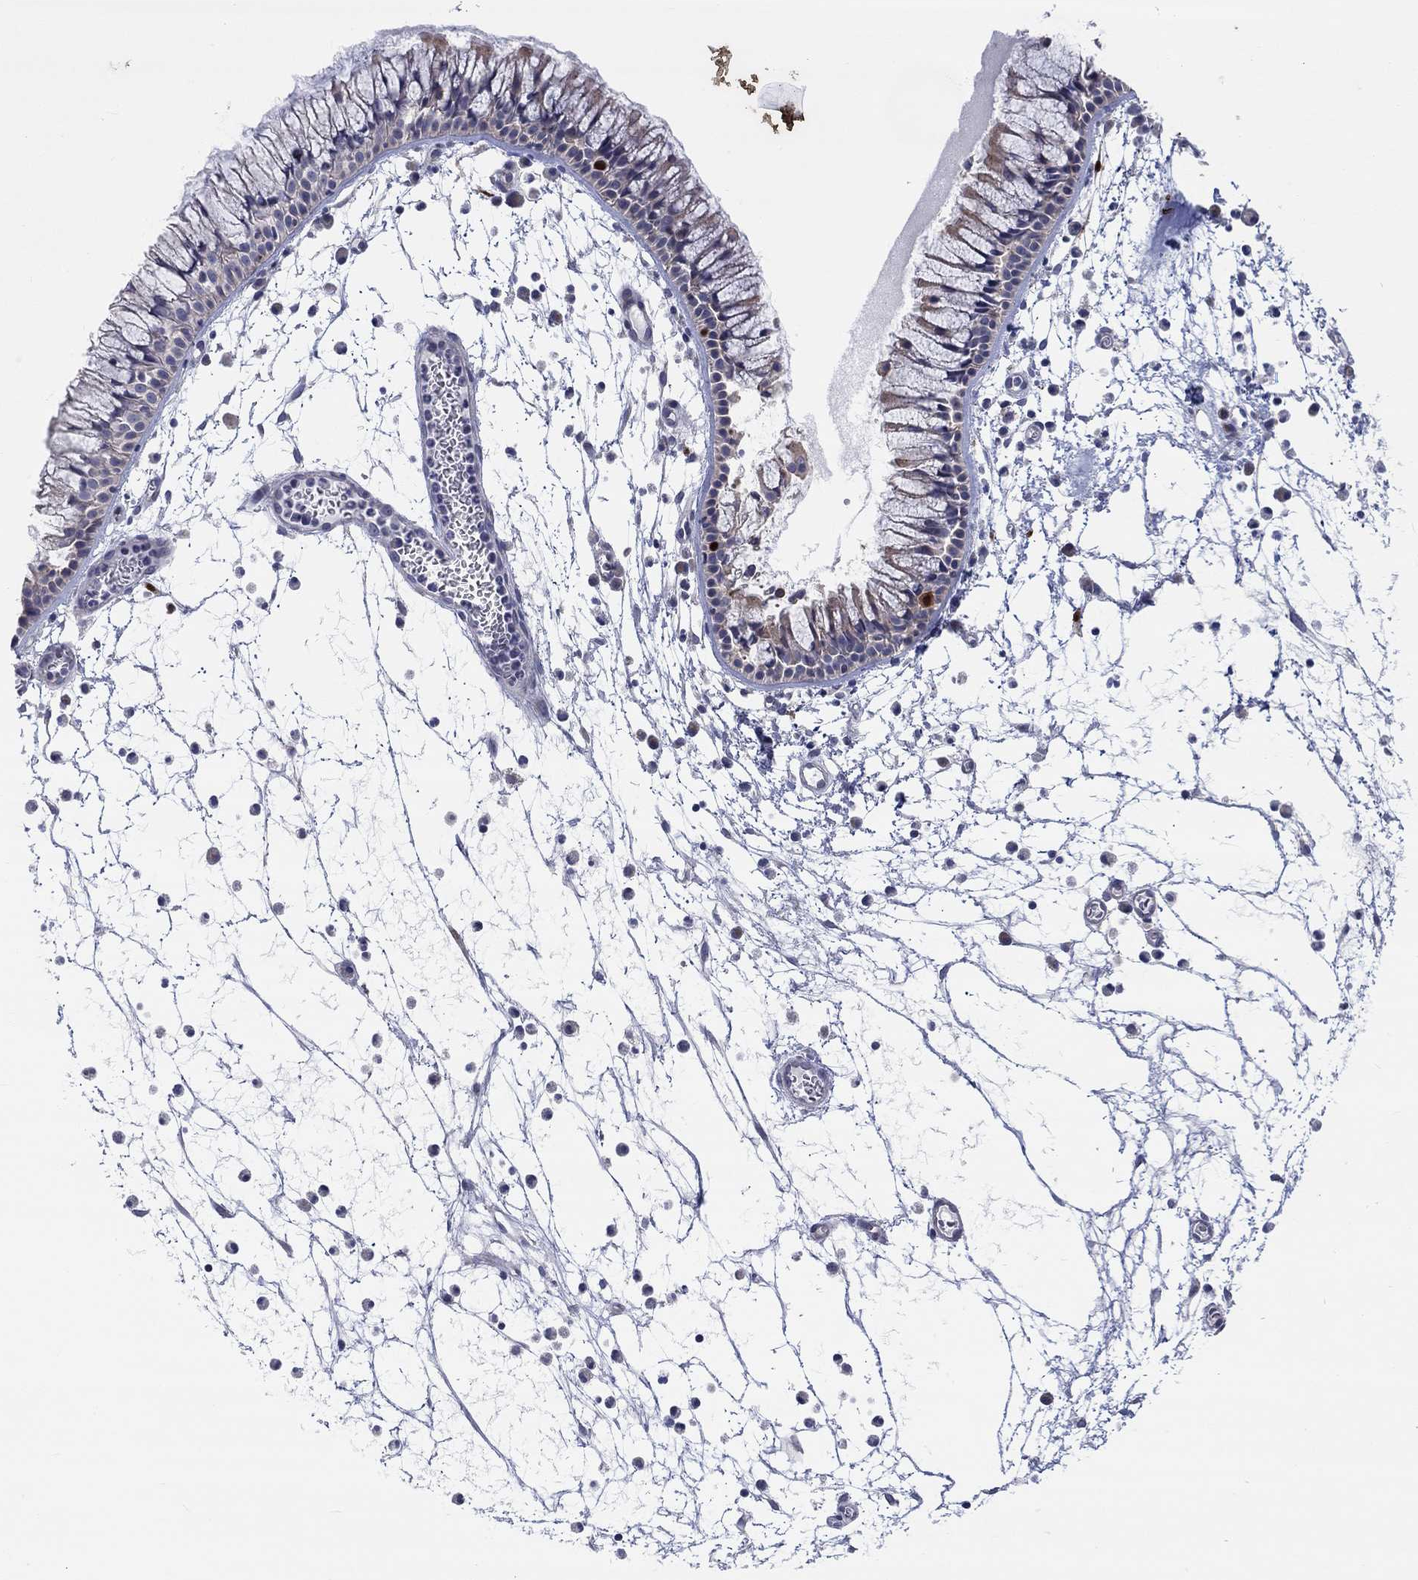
{"staining": {"intensity": "strong", "quantity": "<25%", "location": "nuclear"}, "tissue": "nasopharynx", "cell_type": "Respiratory epithelial cells", "image_type": "normal", "snomed": [{"axis": "morphology", "description": "Normal tissue, NOS"}, {"axis": "topography", "description": "Nasopharynx"}], "caption": "A high-resolution histopathology image shows immunohistochemistry staining of normal nasopharynx, which shows strong nuclear positivity in about <25% of respiratory epithelial cells.", "gene": "PRC1", "patient": {"sex": "female", "age": 73}}